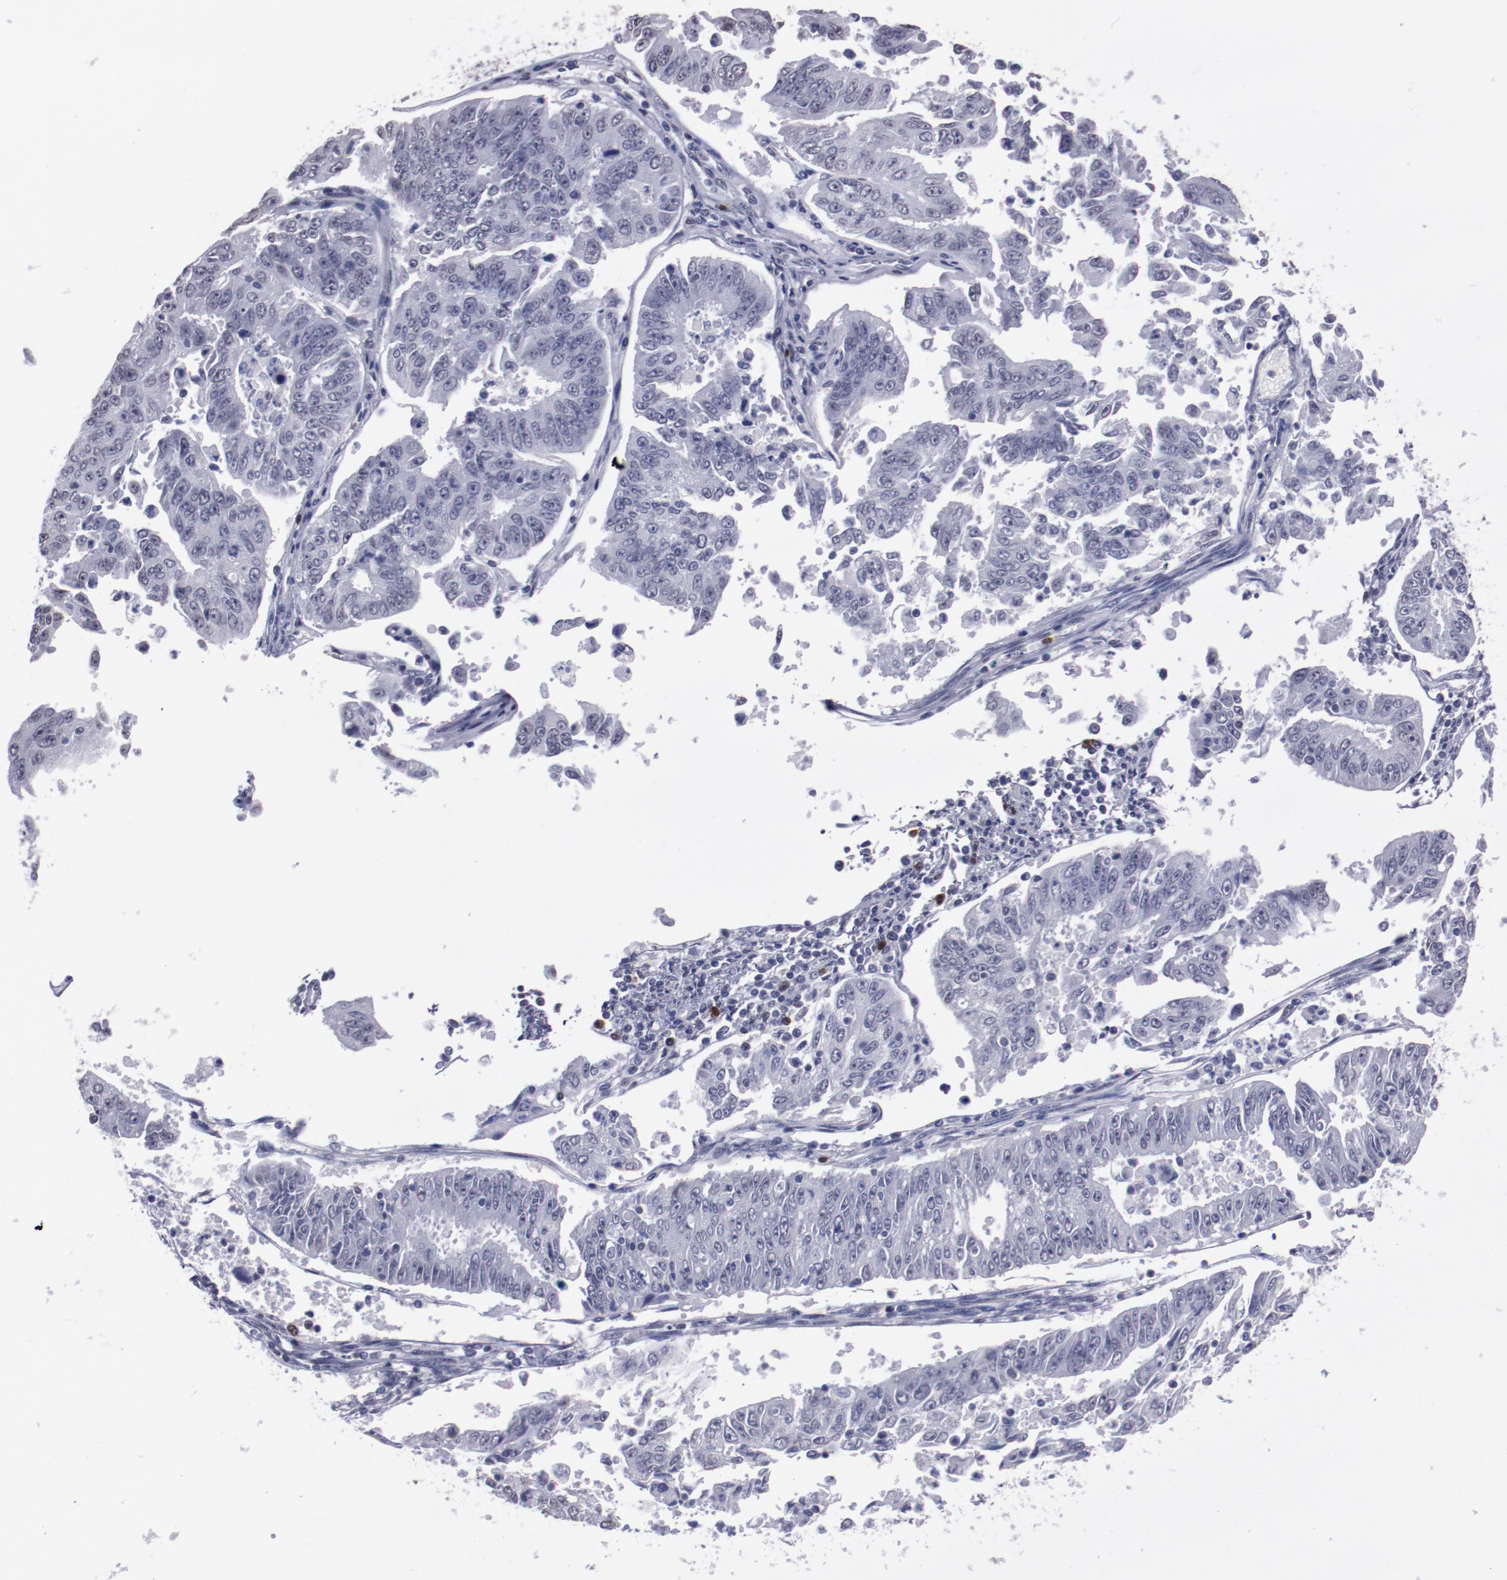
{"staining": {"intensity": "negative", "quantity": "none", "location": "none"}, "tissue": "endometrial cancer", "cell_type": "Tumor cells", "image_type": "cancer", "snomed": [{"axis": "morphology", "description": "Adenocarcinoma, NOS"}, {"axis": "topography", "description": "Endometrium"}], "caption": "IHC of human endometrial cancer demonstrates no expression in tumor cells.", "gene": "IRF4", "patient": {"sex": "female", "age": 42}}